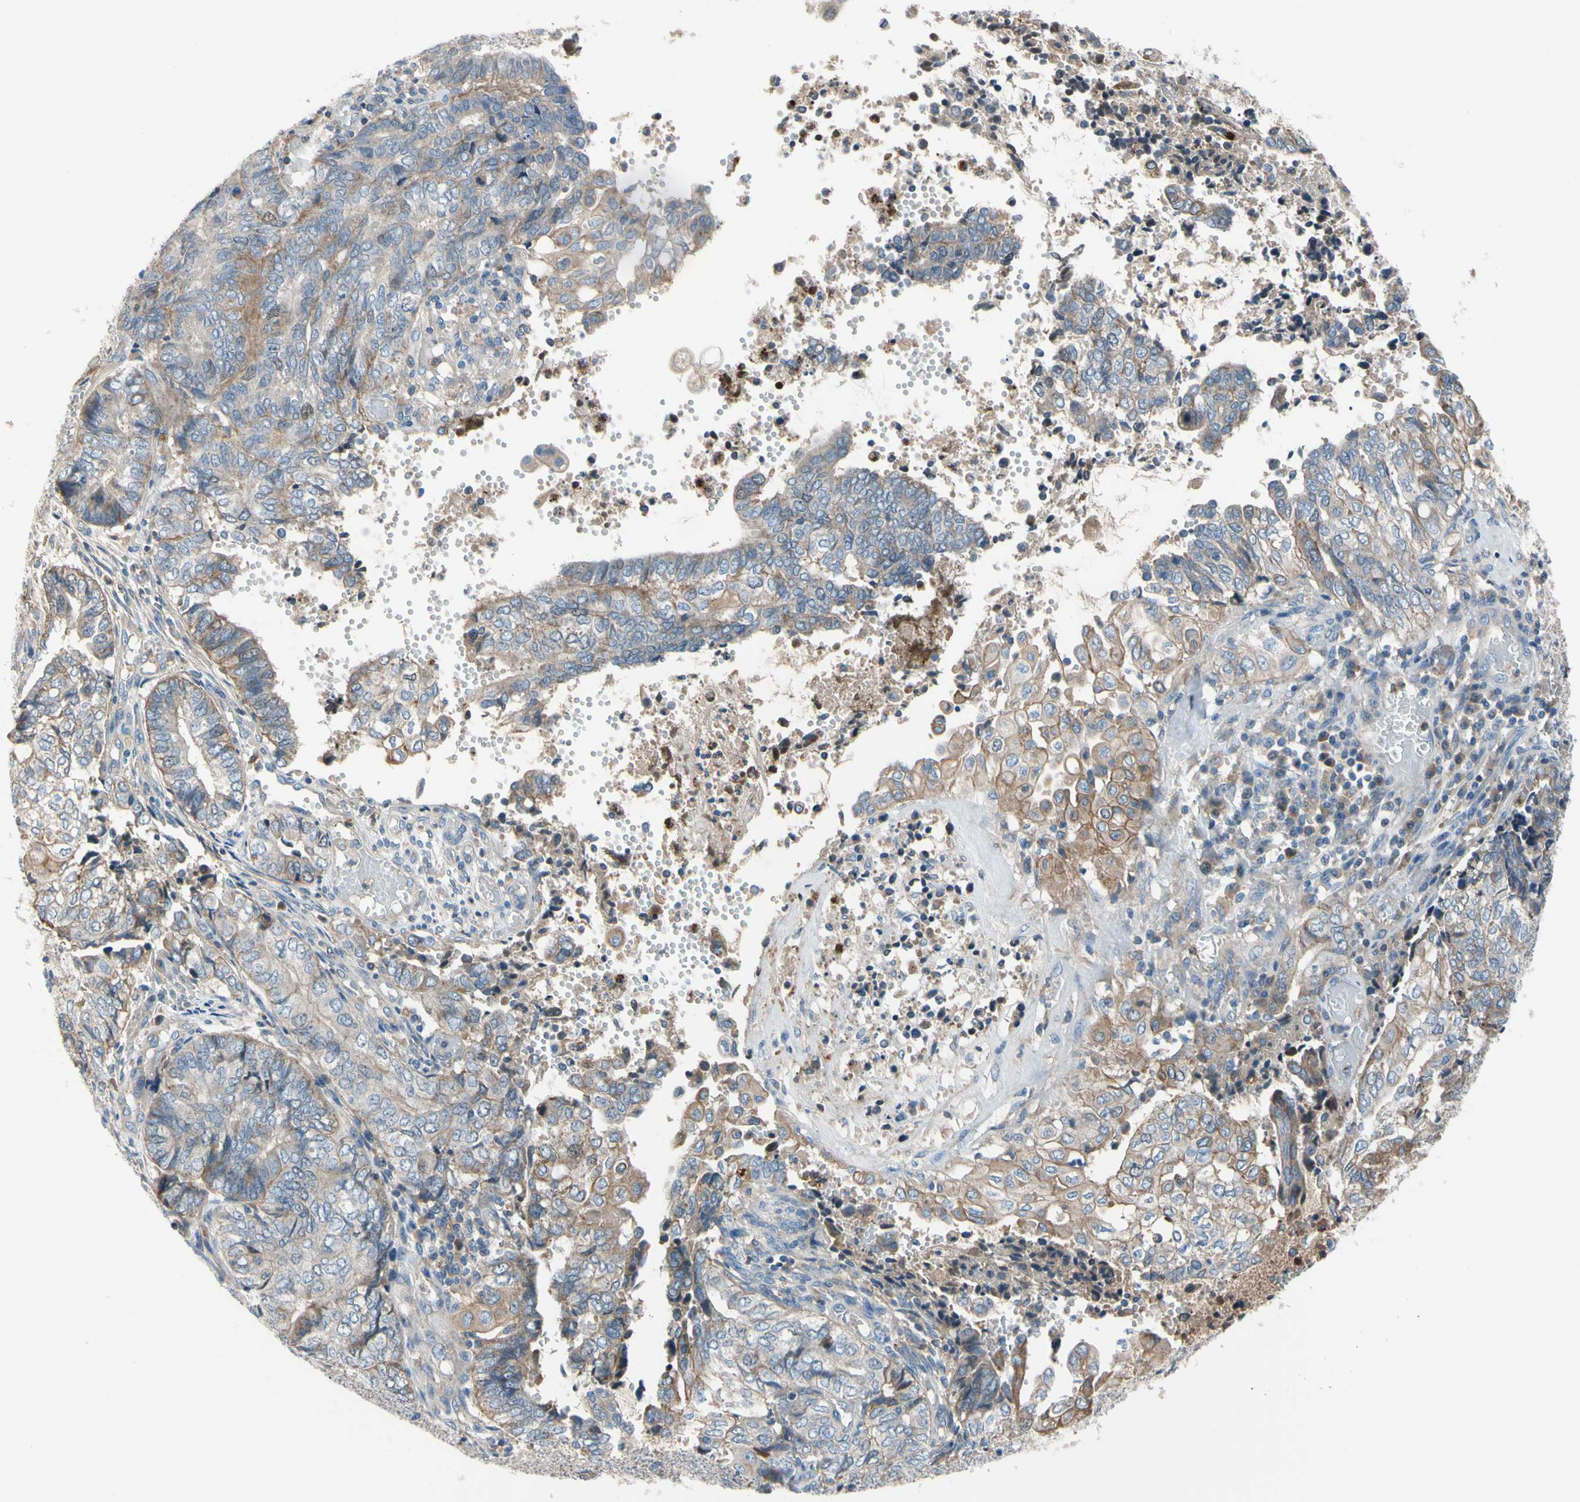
{"staining": {"intensity": "weak", "quantity": "25%-75%", "location": "cytoplasmic/membranous"}, "tissue": "endometrial cancer", "cell_type": "Tumor cells", "image_type": "cancer", "snomed": [{"axis": "morphology", "description": "Adenocarcinoma, NOS"}, {"axis": "topography", "description": "Uterus"}, {"axis": "topography", "description": "Endometrium"}], "caption": "The immunohistochemical stain labels weak cytoplasmic/membranous positivity in tumor cells of endometrial cancer (adenocarcinoma) tissue.", "gene": "HJURP", "patient": {"sex": "female", "age": 70}}